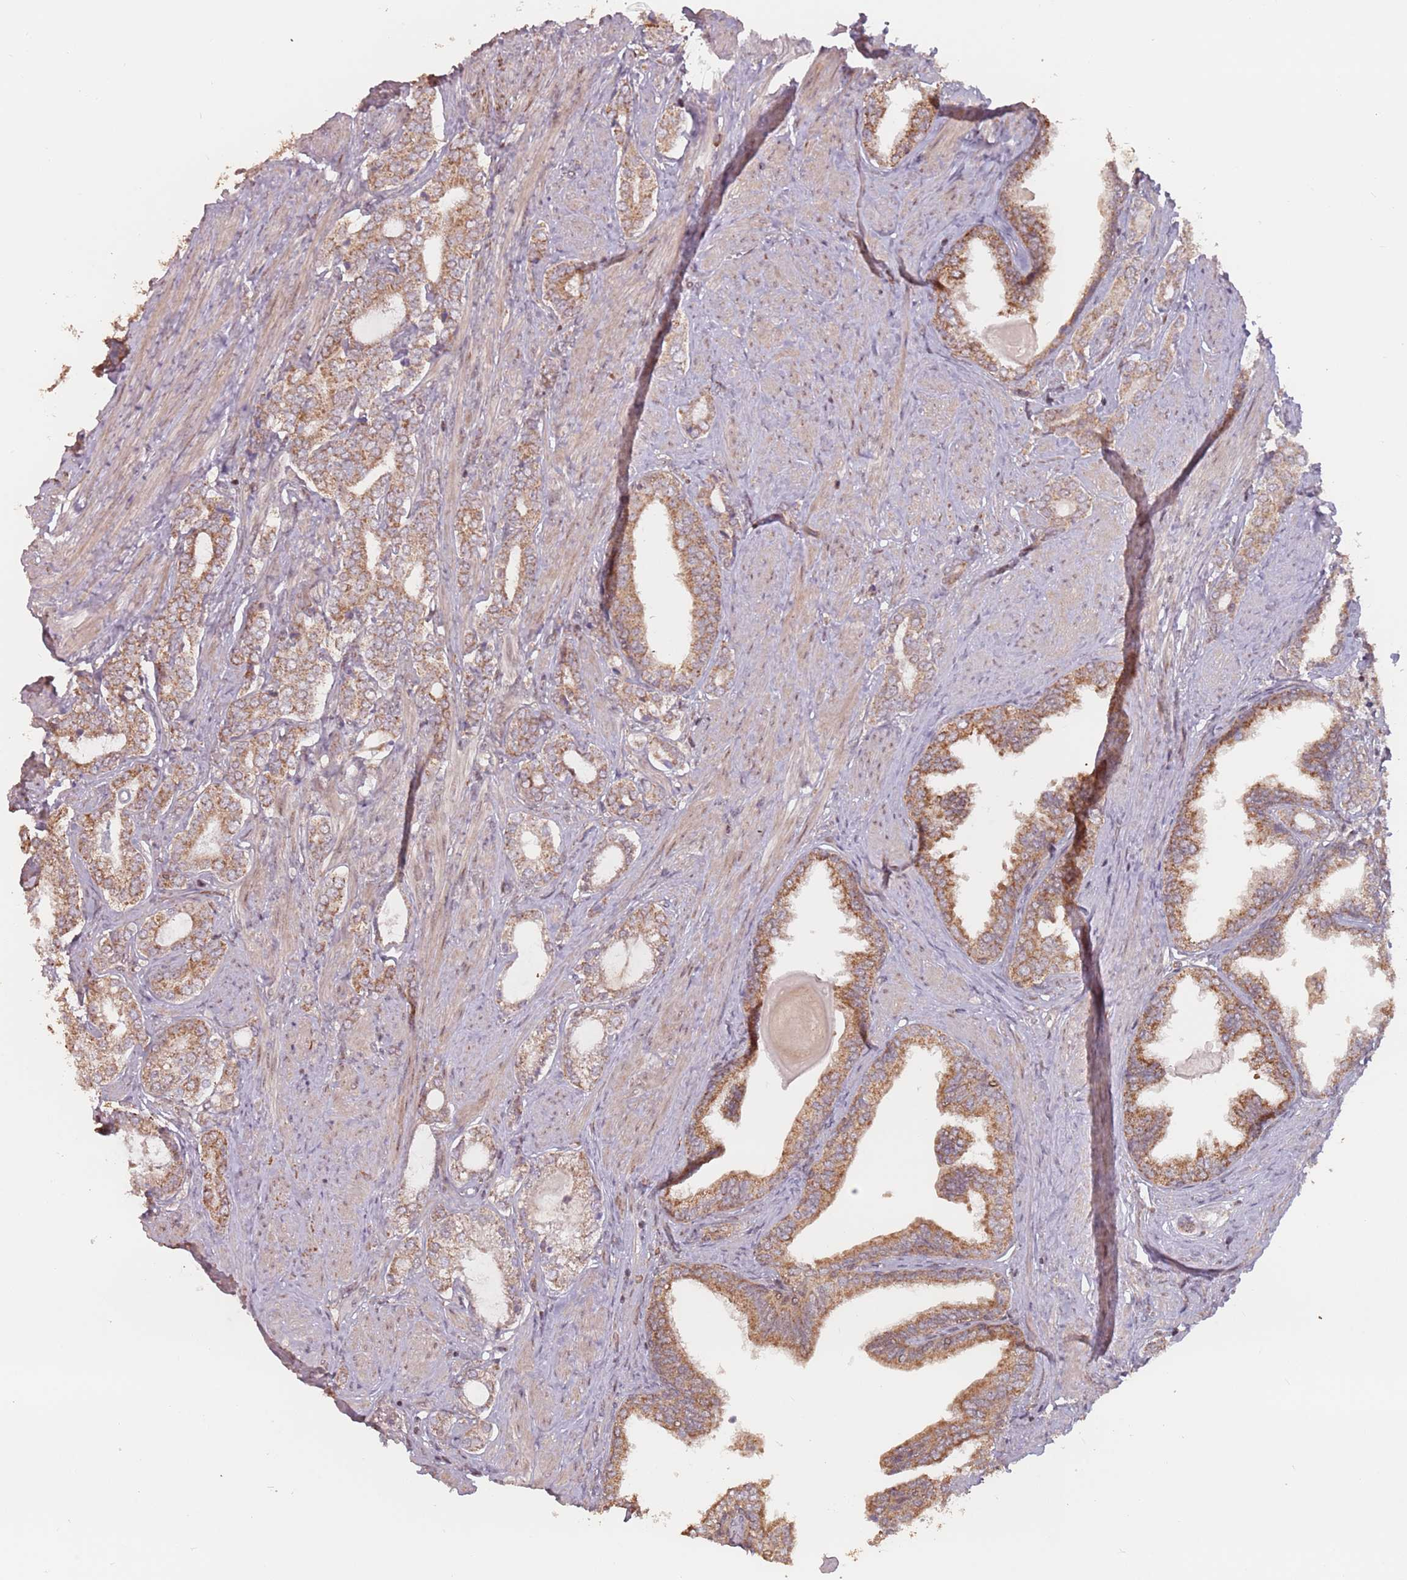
{"staining": {"intensity": "moderate", "quantity": ">75%", "location": "cytoplasmic/membranous"}, "tissue": "prostate cancer", "cell_type": "Tumor cells", "image_type": "cancer", "snomed": [{"axis": "morphology", "description": "Adenocarcinoma, High grade"}, {"axis": "topography", "description": "Prostate"}], "caption": "Tumor cells exhibit moderate cytoplasmic/membranous staining in approximately >75% of cells in prostate adenocarcinoma (high-grade). The staining was performed using DAB to visualize the protein expression in brown, while the nuclei were stained in blue with hematoxylin (Magnification: 20x).", "gene": "VPS52", "patient": {"sex": "male", "age": 71}}